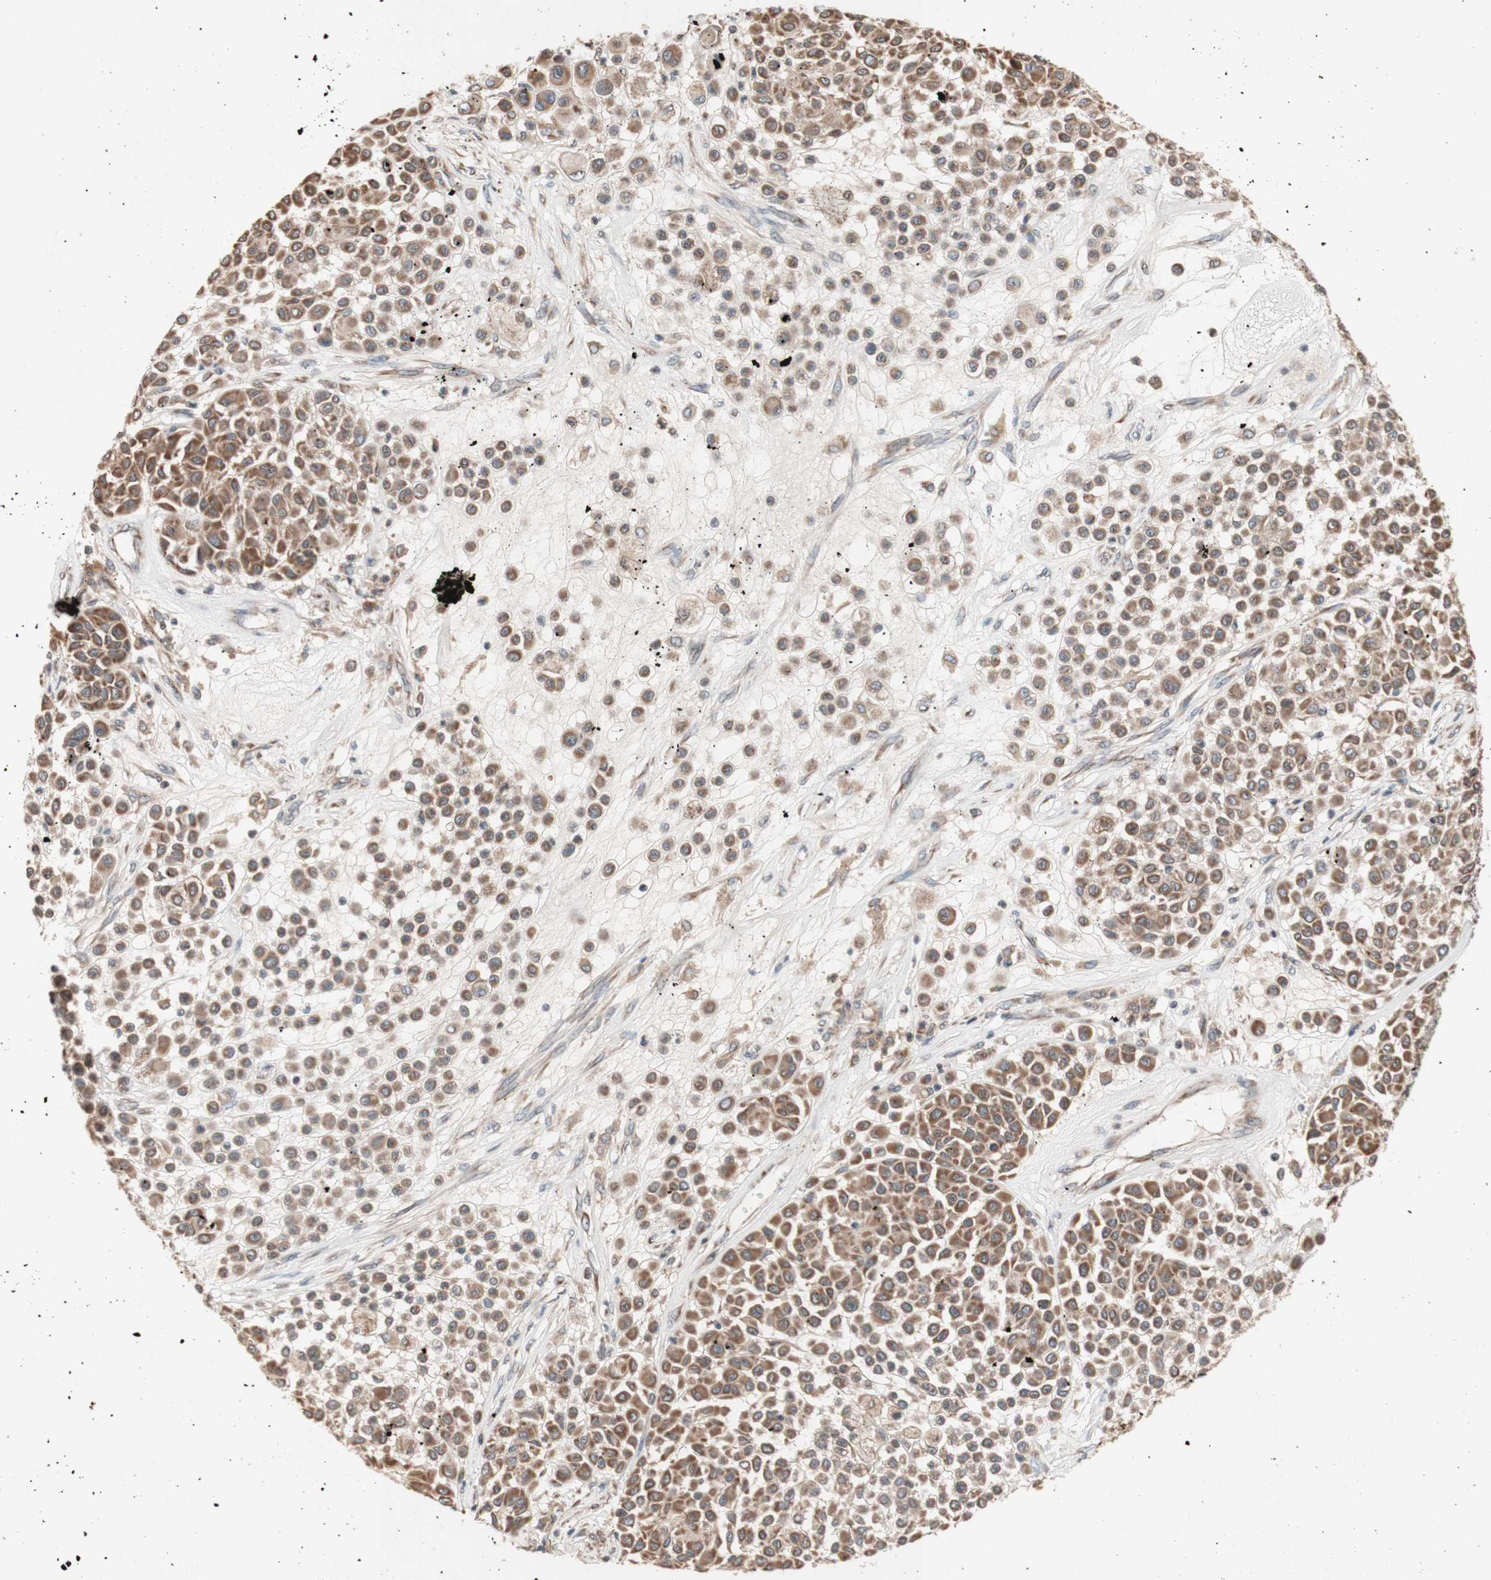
{"staining": {"intensity": "moderate", "quantity": ">75%", "location": "cytoplasmic/membranous"}, "tissue": "melanoma", "cell_type": "Tumor cells", "image_type": "cancer", "snomed": [{"axis": "morphology", "description": "Malignant melanoma, Metastatic site"}, {"axis": "topography", "description": "Soft tissue"}], "caption": "A brown stain shows moderate cytoplasmic/membranous staining of a protein in melanoma tumor cells. (brown staining indicates protein expression, while blue staining denotes nuclei).", "gene": "DDOST", "patient": {"sex": "male", "age": 41}}